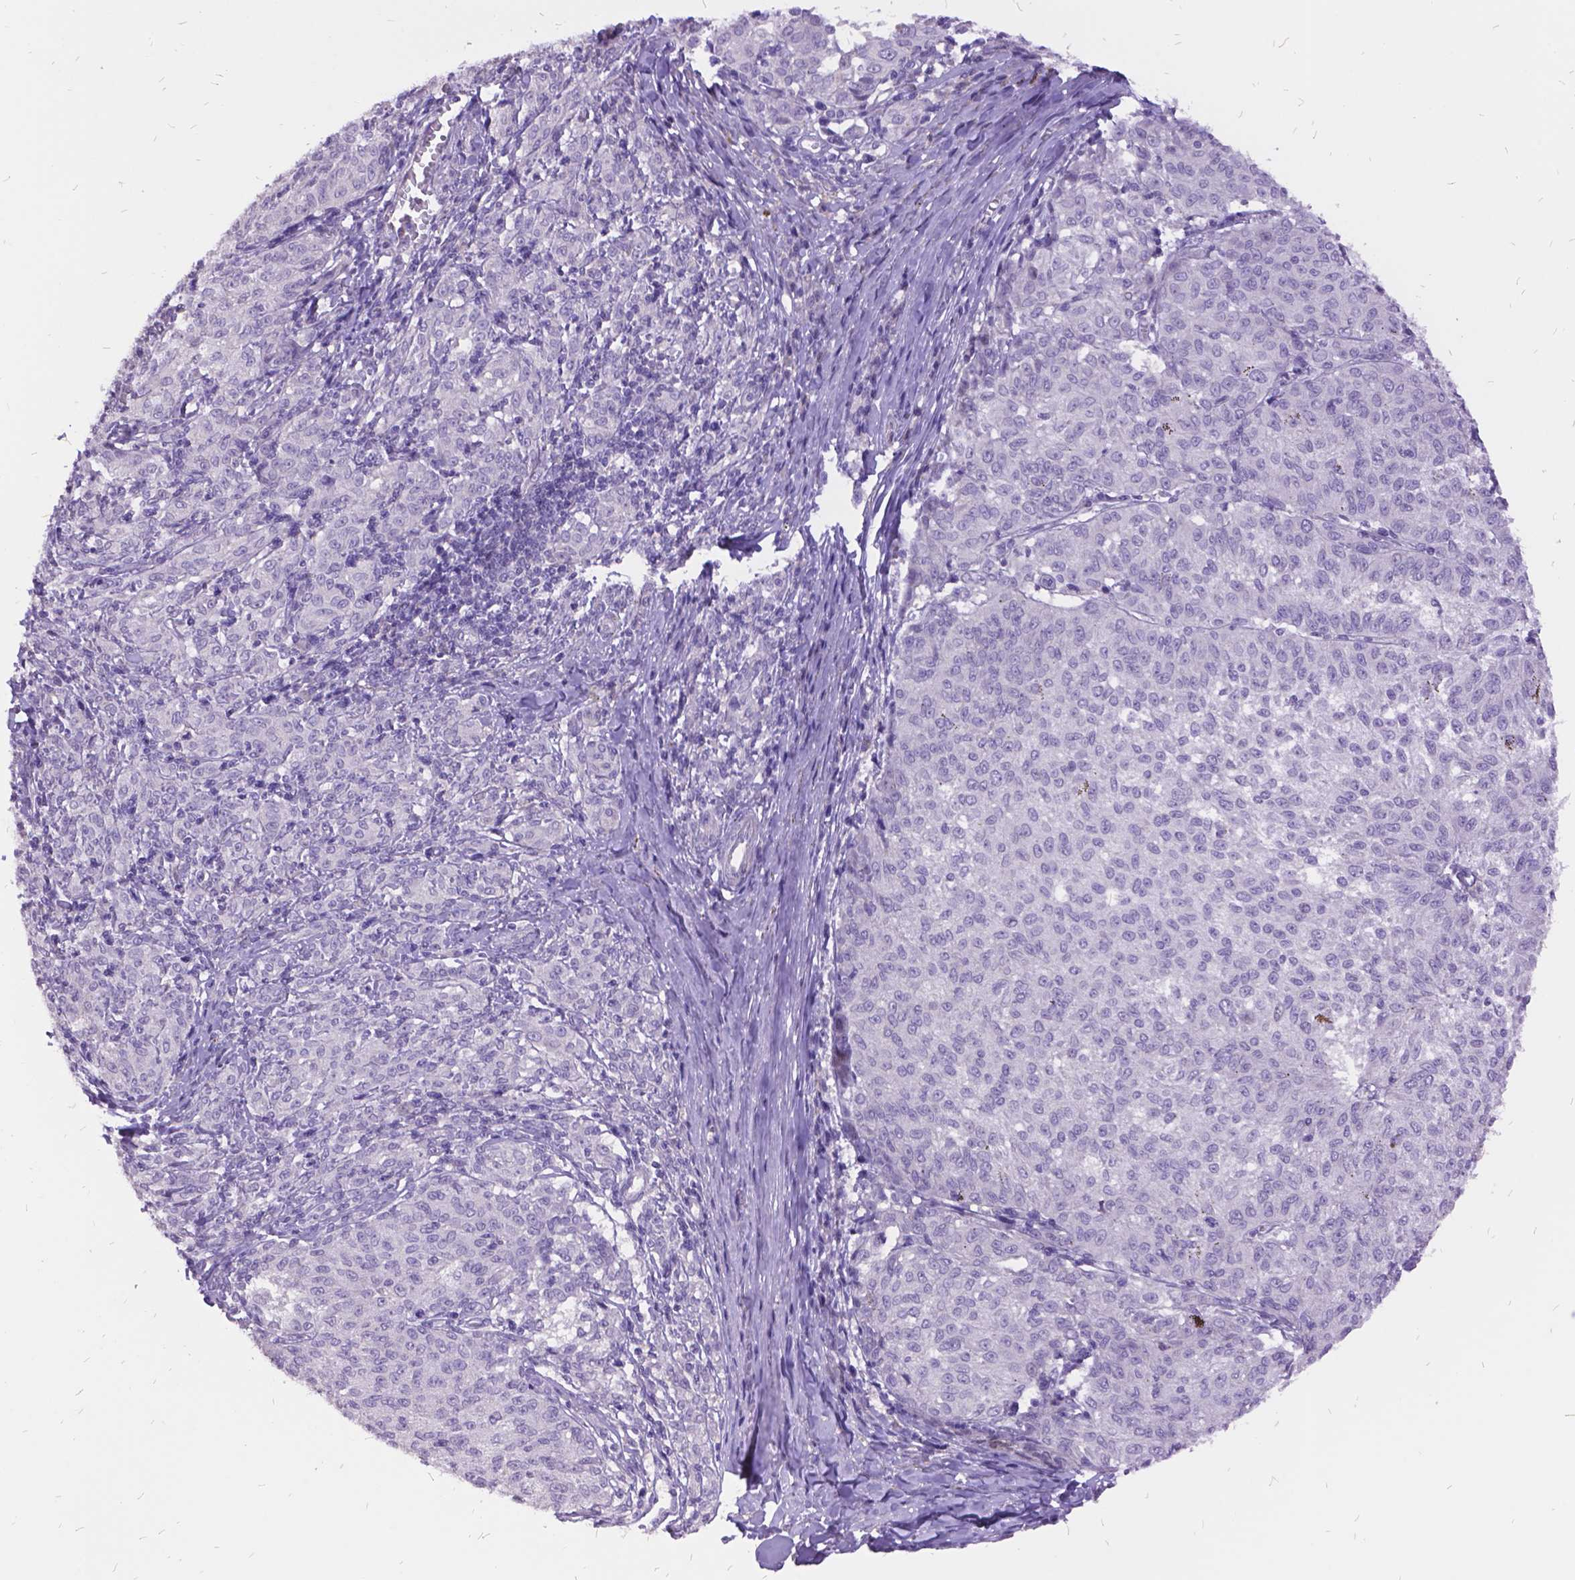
{"staining": {"intensity": "negative", "quantity": "none", "location": "none"}, "tissue": "melanoma", "cell_type": "Tumor cells", "image_type": "cancer", "snomed": [{"axis": "morphology", "description": "Malignant melanoma, NOS"}, {"axis": "topography", "description": "Skin"}], "caption": "Tumor cells are negative for brown protein staining in melanoma. (DAB immunohistochemistry visualized using brightfield microscopy, high magnification).", "gene": "ITGB6", "patient": {"sex": "female", "age": 72}}